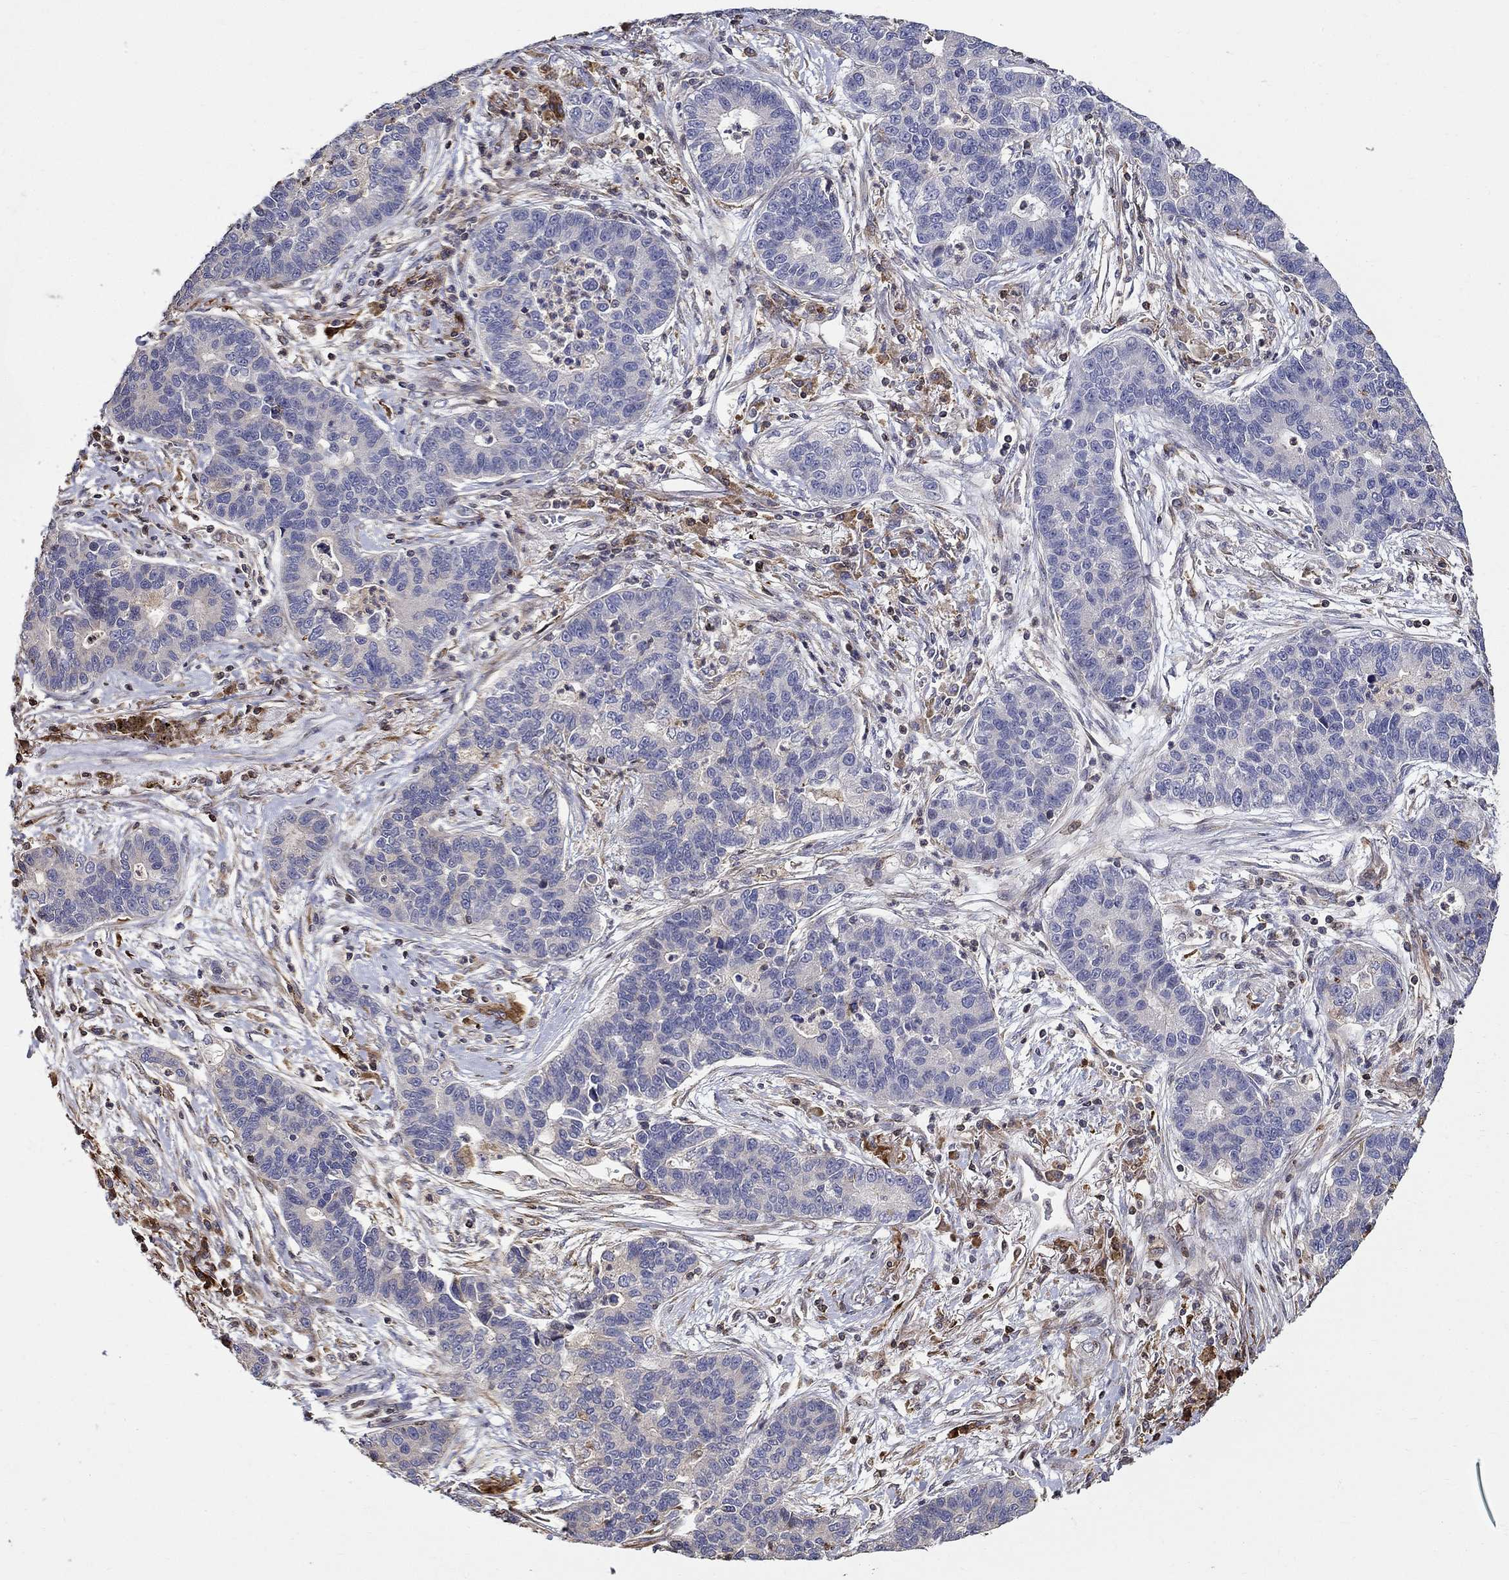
{"staining": {"intensity": "negative", "quantity": "none", "location": "none"}, "tissue": "lung cancer", "cell_type": "Tumor cells", "image_type": "cancer", "snomed": [{"axis": "morphology", "description": "Adenocarcinoma, NOS"}, {"axis": "topography", "description": "Lung"}], "caption": "Immunohistochemistry histopathology image of lung adenocarcinoma stained for a protein (brown), which reveals no expression in tumor cells.", "gene": "NPHP1", "patient": {"sex": "female", "age": 57}}